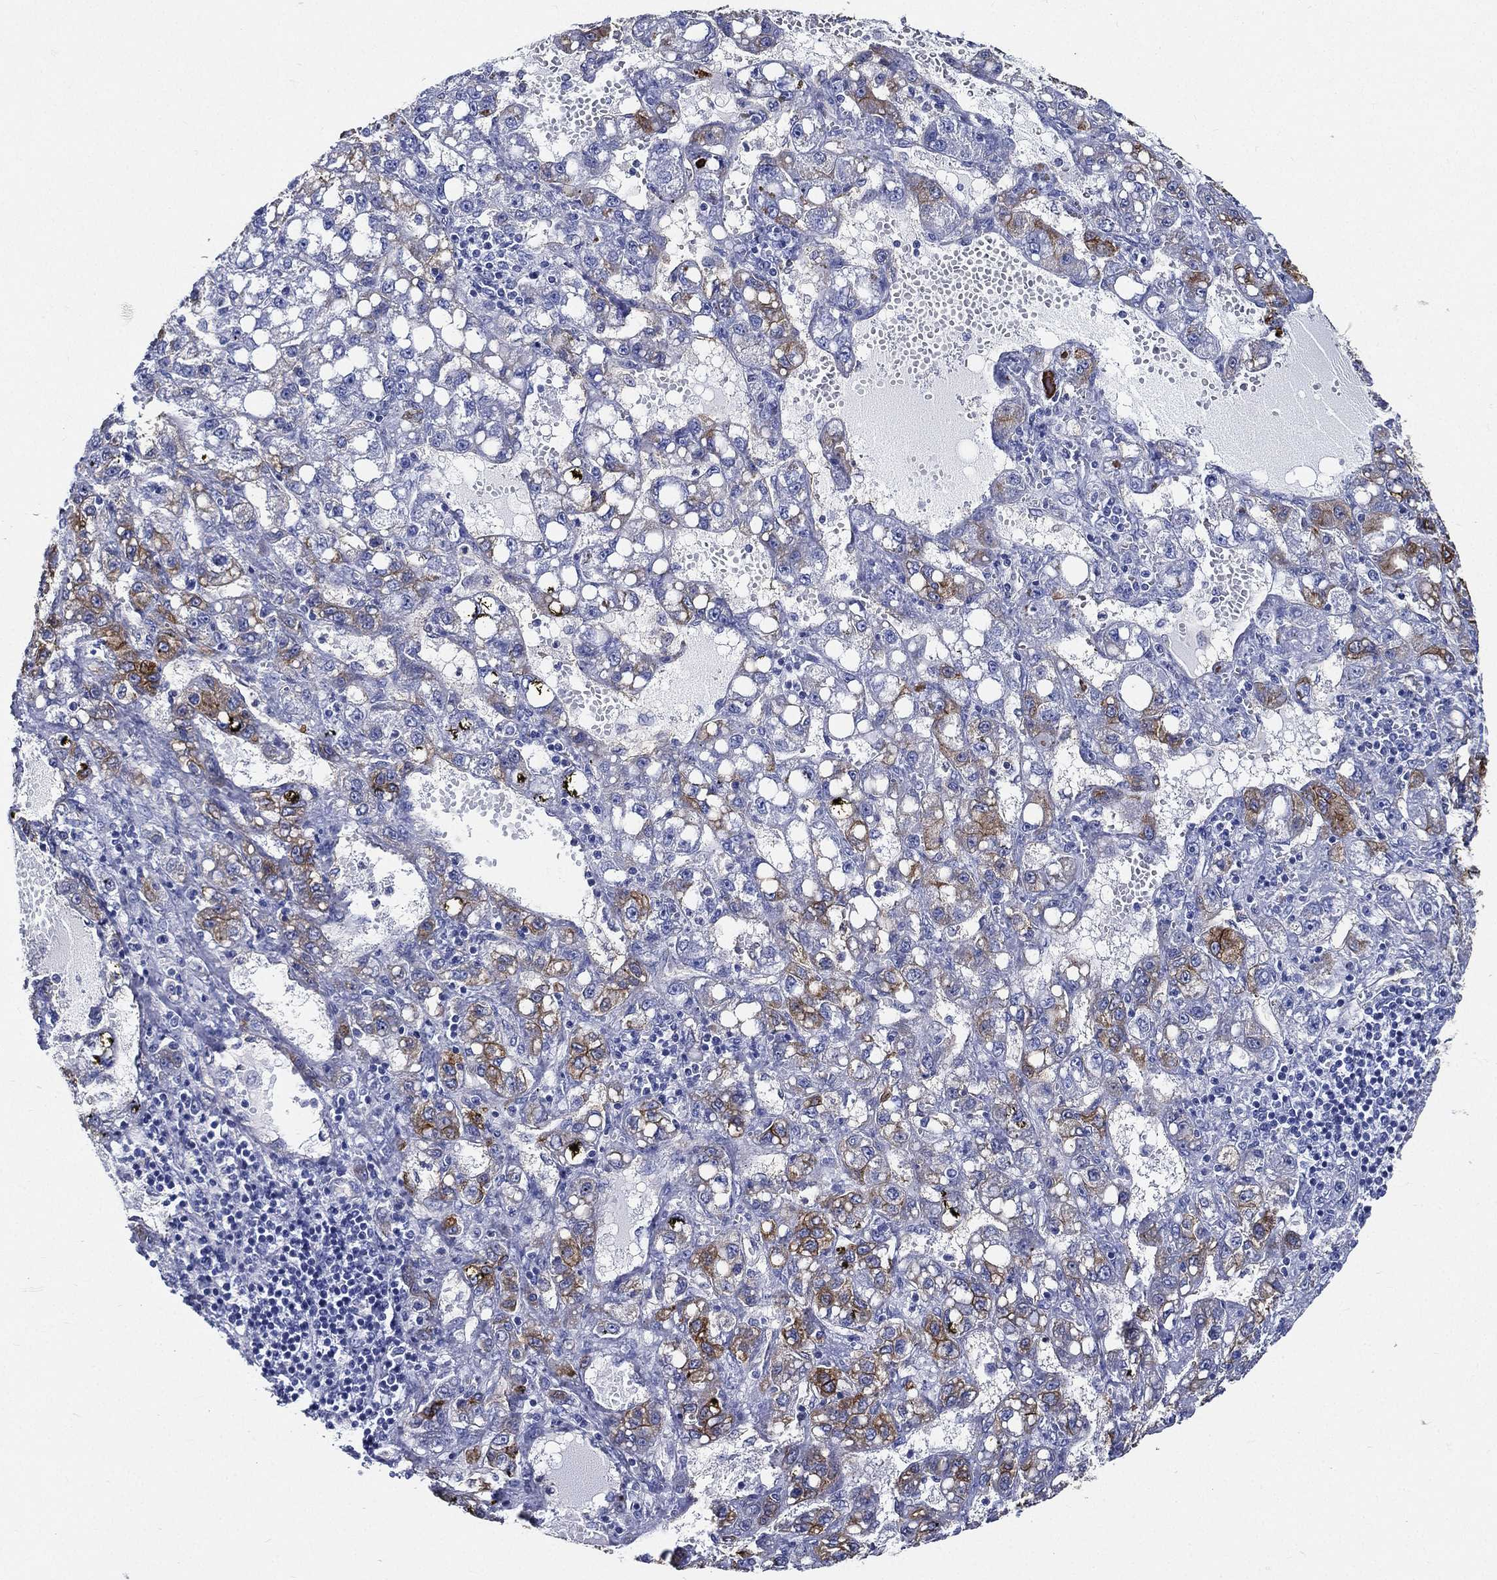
{"staining": {"intensity": "moderate", "quantity": "<25%", "location": "cytoplasmic/membranous"}, "tissue": "liver cancer", "cell_type": "Tumor cells", "image_type": "cancer", "snomed": [{"axis": "morphology", "description": "Carcinoma, Hepatocellular, NOS"}, {"axis": "topography", "description": "Liver"}], "caption": "This photomicrograph demonstrates immunohistochemistry (IHC) staining of human hepatocellular carcinoma (liver), with low moderate cytoplasmic/membranous expression in about <25% of tumor cells.", "gene": "NEDD9", "patient": {"sex": "female", "age": 65}}